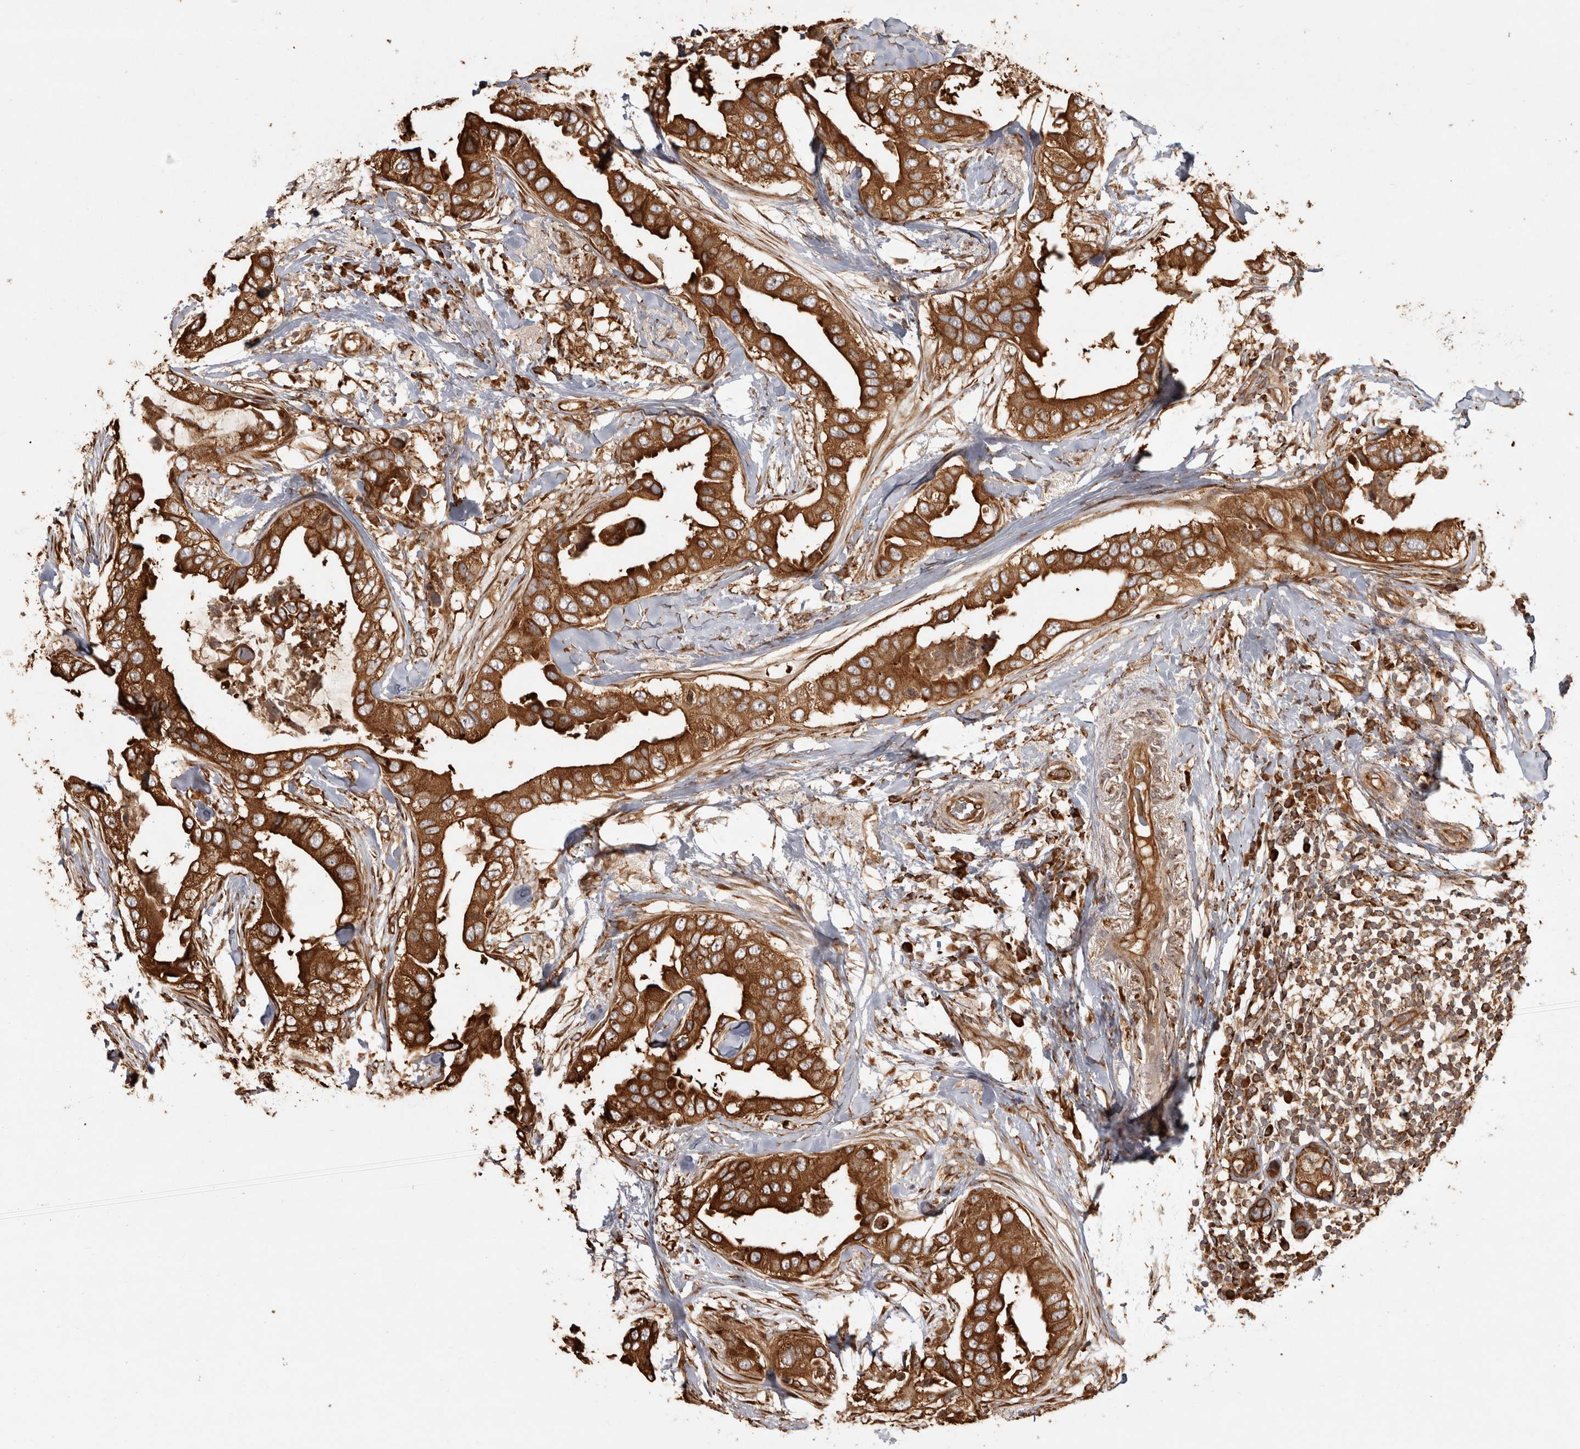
{"staining": {"intensity": "strong", "quantity": ">75%", "location": "cytoplasmic/membranous"}, "tissue": "breast cancer", "cell_type": "Tumor cells", "image_type": "cancer", "snomed": [{"axis": "morphology", "description": "Duct carcinoma"}, {"axis": "topography", "description": "Breast"}], "caption": "Immunohistochemistry (IHC) histopathology image of human breast cancer (infiltrating ductal carcinoma) stained for a protein (brown), which reveals high levels of strong cytoplasmic/membranous positivity in about >75% of tumor cells.", "gene": "CAMSAP2", "patient": {"sex": "female", "age": 40}}